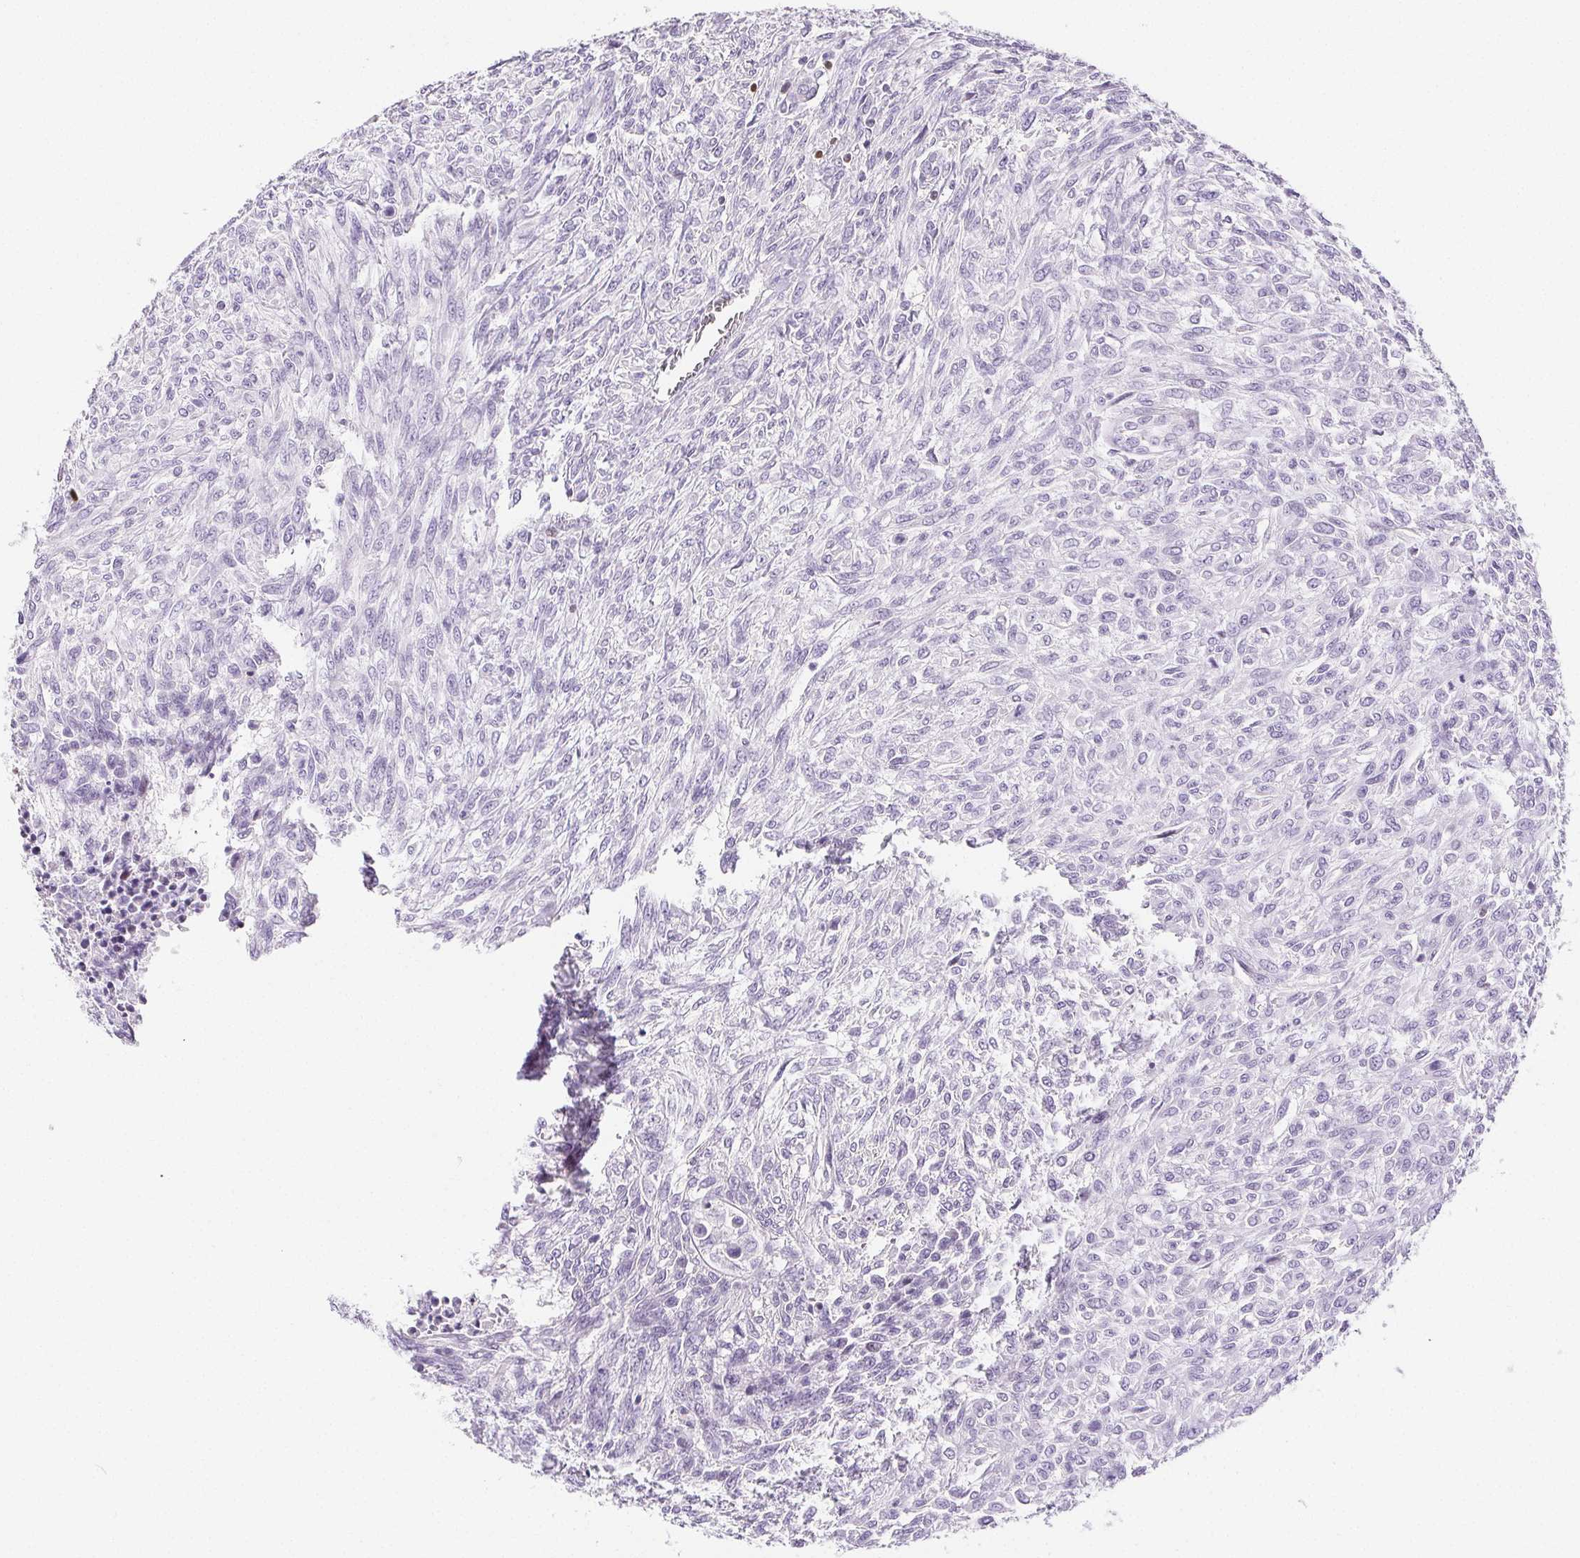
{"staining": {"intensity": "negative", "quantity": "none", "location": "none"}, "tissue": "renal cancer", "cell_type": "Tumor cells", "image_type": "cancer", "snomed": [{"axis": "morphology", "description": "Adenocarcinoma, NOS"}, {"axis": "topography", "description": "Kidney"}], "caption": "Immunohistochemistry (IHC) of renal cancer displays no staining in tumor cells. (DAB IHC visualized using brightfield microscopy, high magnification).", "gene": "BEND2", "patient": {"sex": "male", "age": 58}}